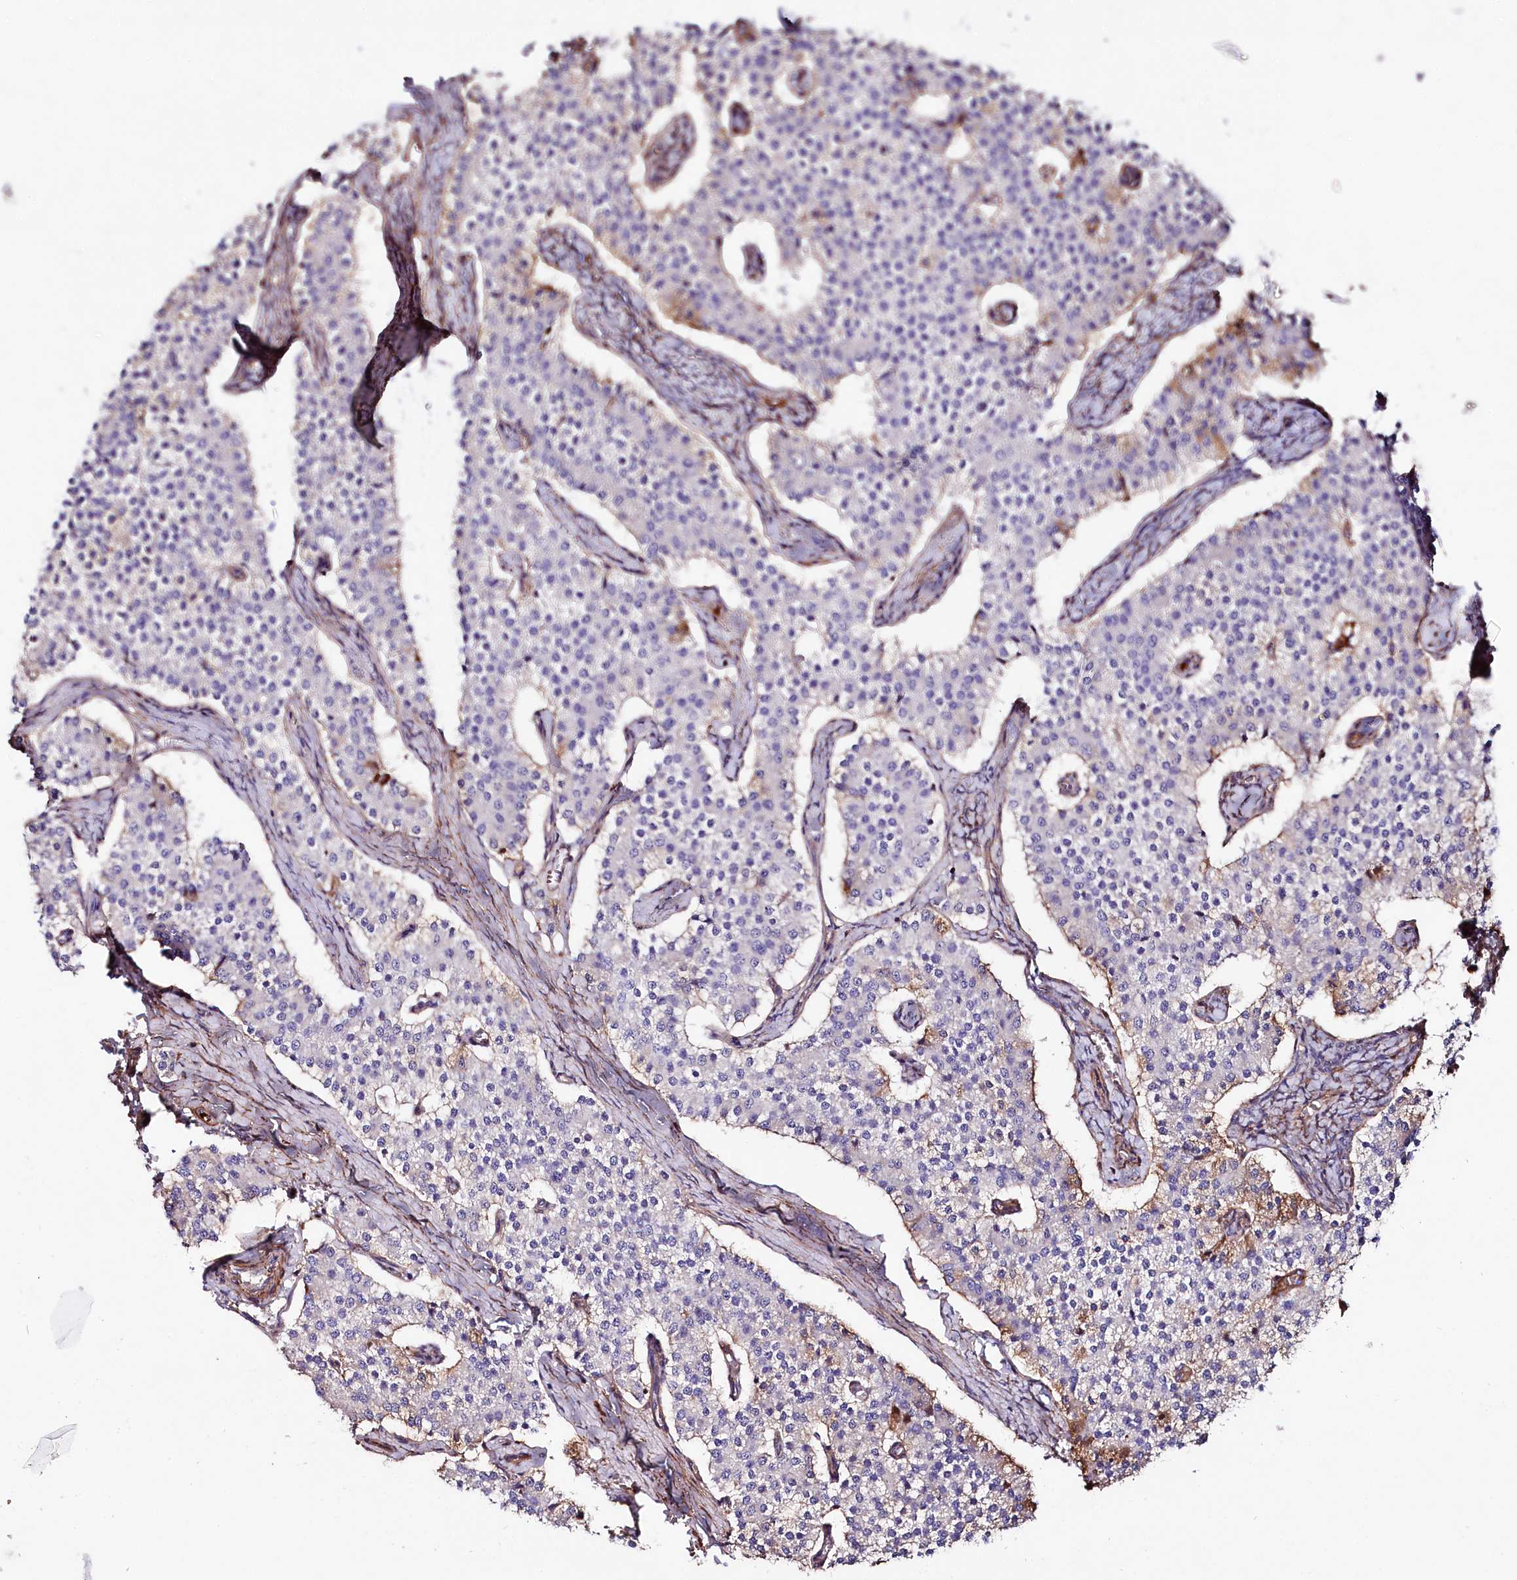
{"staining": {"intensity": "negative", "quantity": "none", "location": "none"}, "tissue": "carcinoid", "cell_type": "Tumor cells", "image_type": "cancer", "snomed": [{"axis": "morphology", "description": "Carcinoid, malignant, NOS"}, {"axis": "topography", "description": "Colon"}], "caption": "High magnification brightfield microscopy of carcinoid stained with DAB (brown) and counterstained with hematoxylin (blue): tumor cells show no significant expression.", "gene": "FCHSD2", "patient": {"sex": "female", "age": 52}}